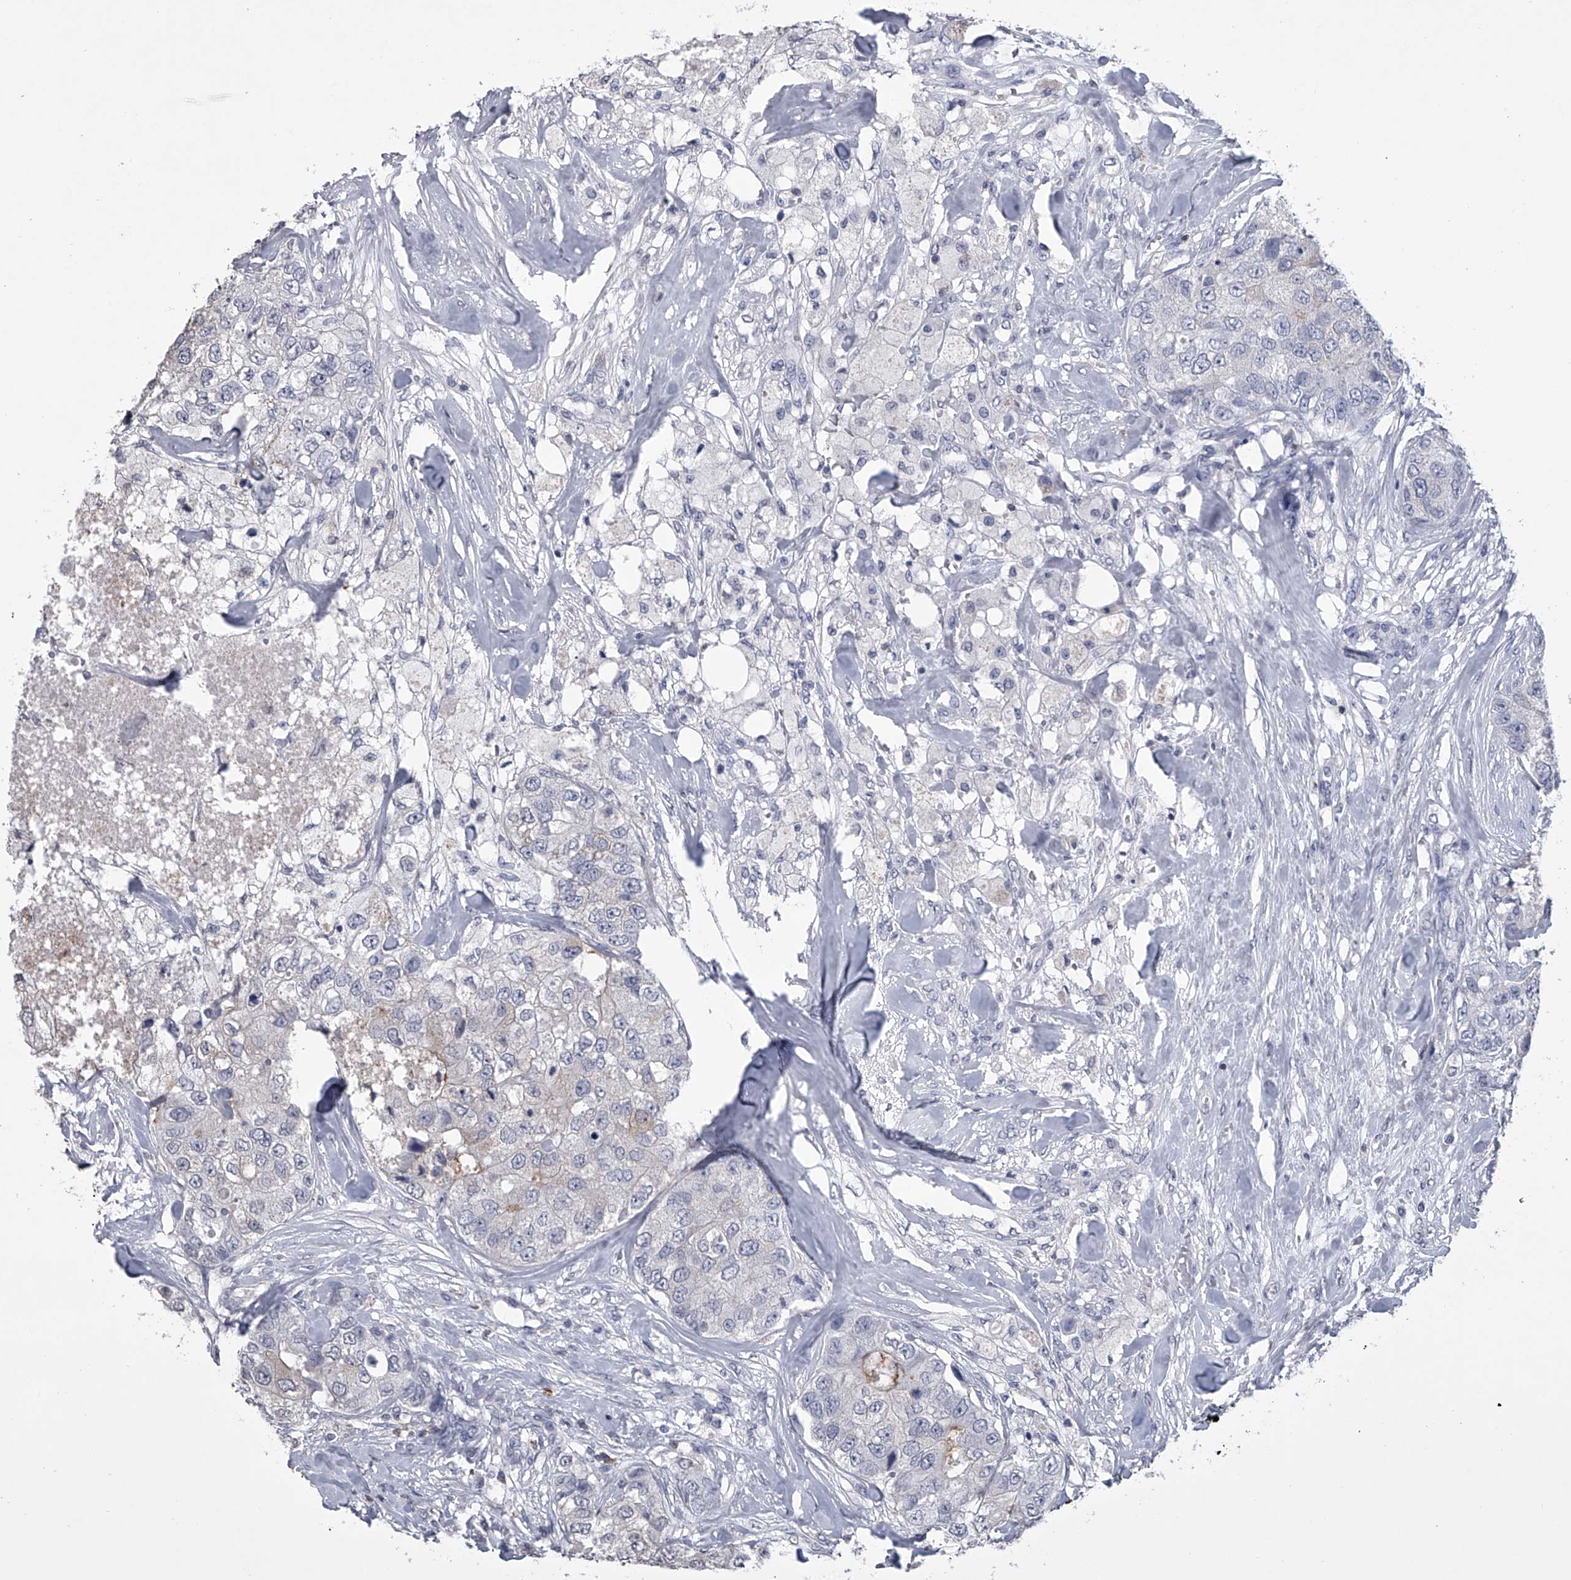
{"staining": {"intensity": "negative", "quantity": "none", "location": "none"}, "tissue": "breast cancer", "cell_type": "Tumor cells", "image_type": "cancer", "snomed": [{"axis": "morphology", "description": "Duct carcinoma"}, {"axis": "topography", "description": "Breast"}], "caption": "Immunohistochemical staining of breast cancer demonstrates no significant positivity in tumor cells.", "gene": "TASP1", "patient": {"sex": "female", "age": 62}}